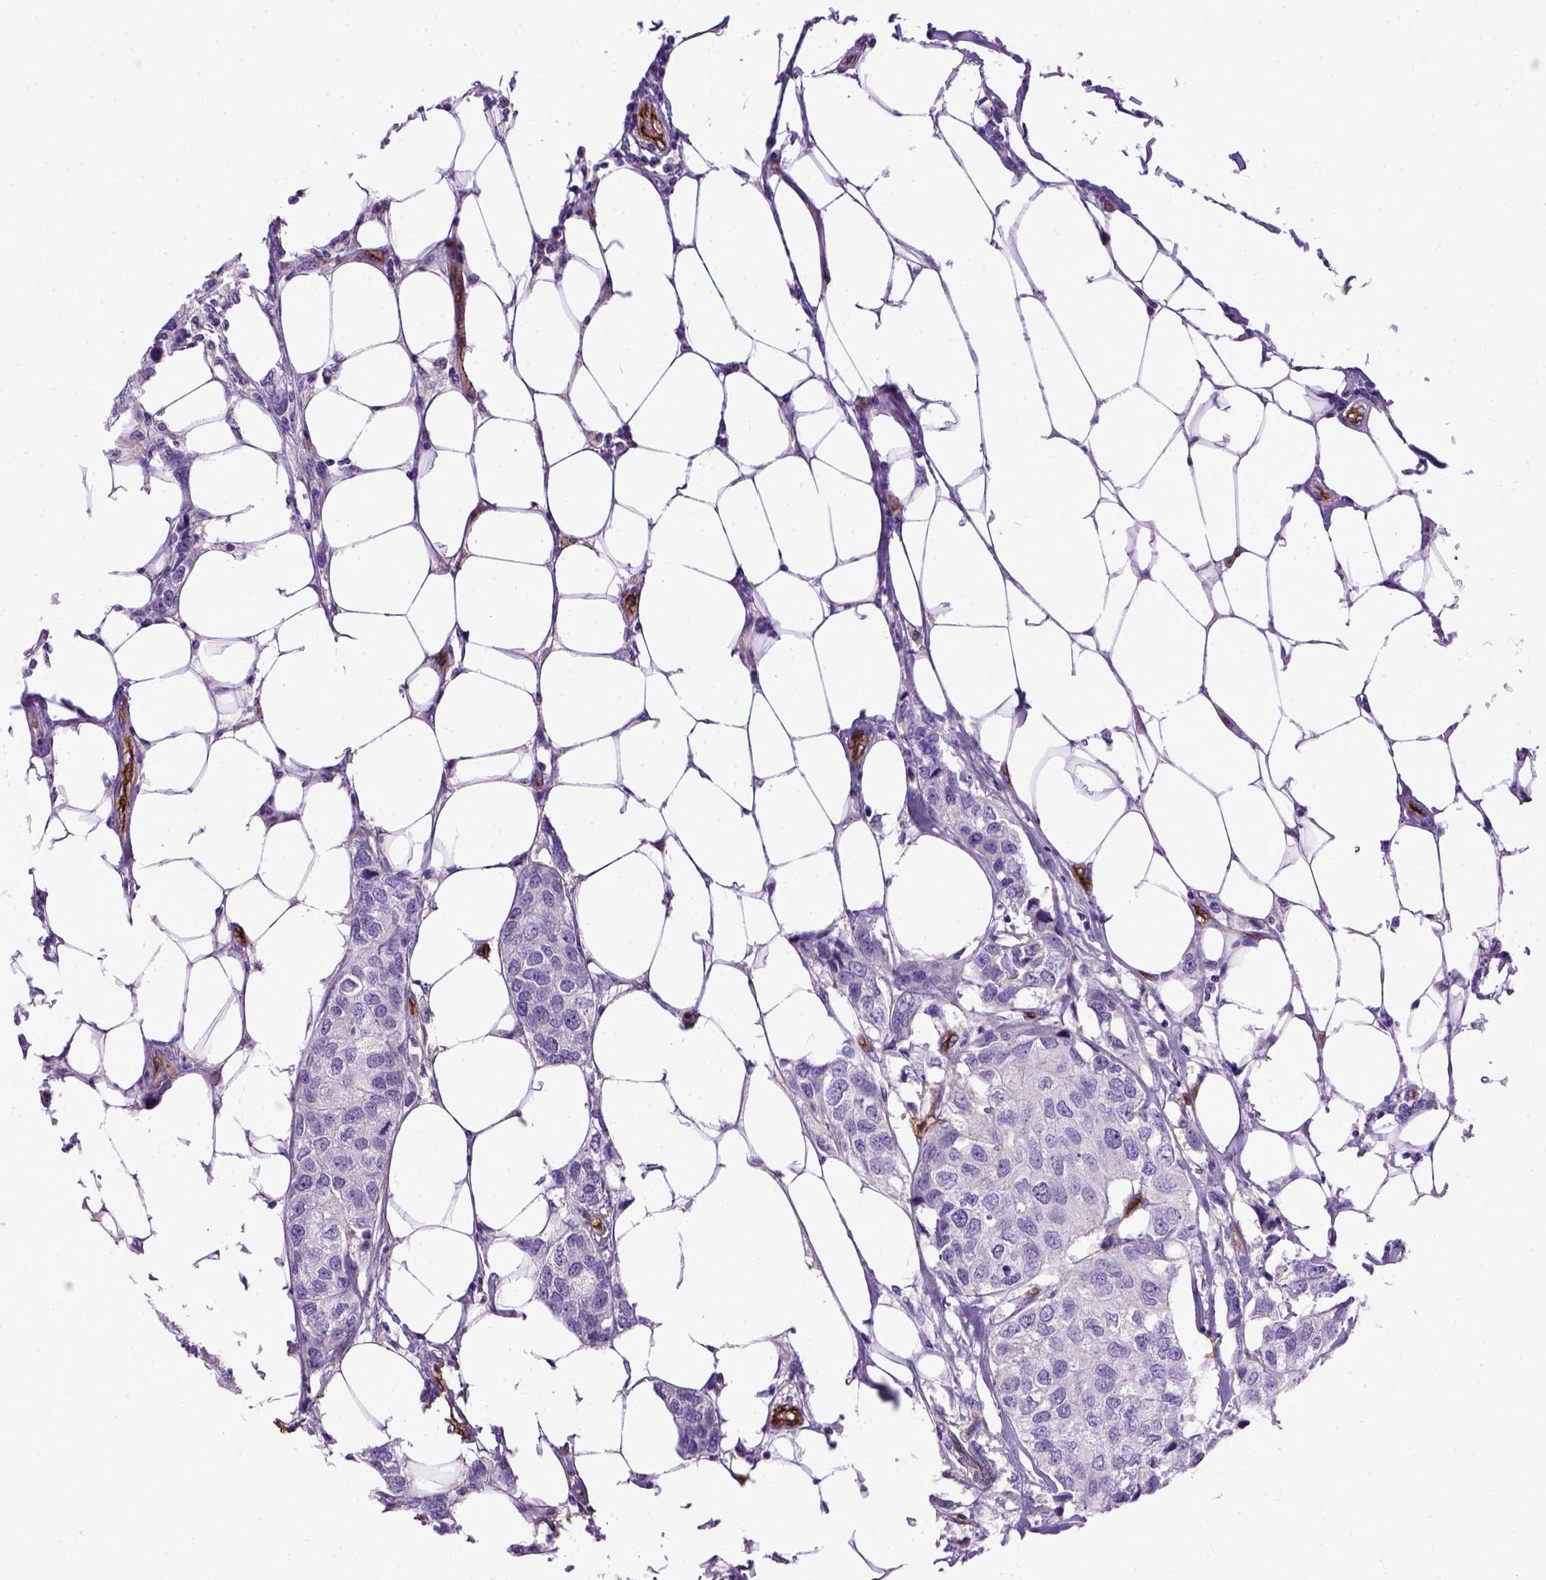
{"staining": {"intensity": "negative", "quantity": "none", "location": "none"}, "tissue": "breast cancer", "cell_type": "Tumor cells", "image_type": "cancer", "snomed": [{"axis": "morphology", "description": "Duct carcinoma"}, {"axis": "topography", "description": "Breast"}], "caption": "Tumor cells are negative for brown protein staining in breast intraductal carcinoma. (DAB (3,3'-diaminobenzidine) immunohistochemistry with hematoxylin counter stain).", "gene": "ENG", "patient": {"sex": "female", "age": 80}}